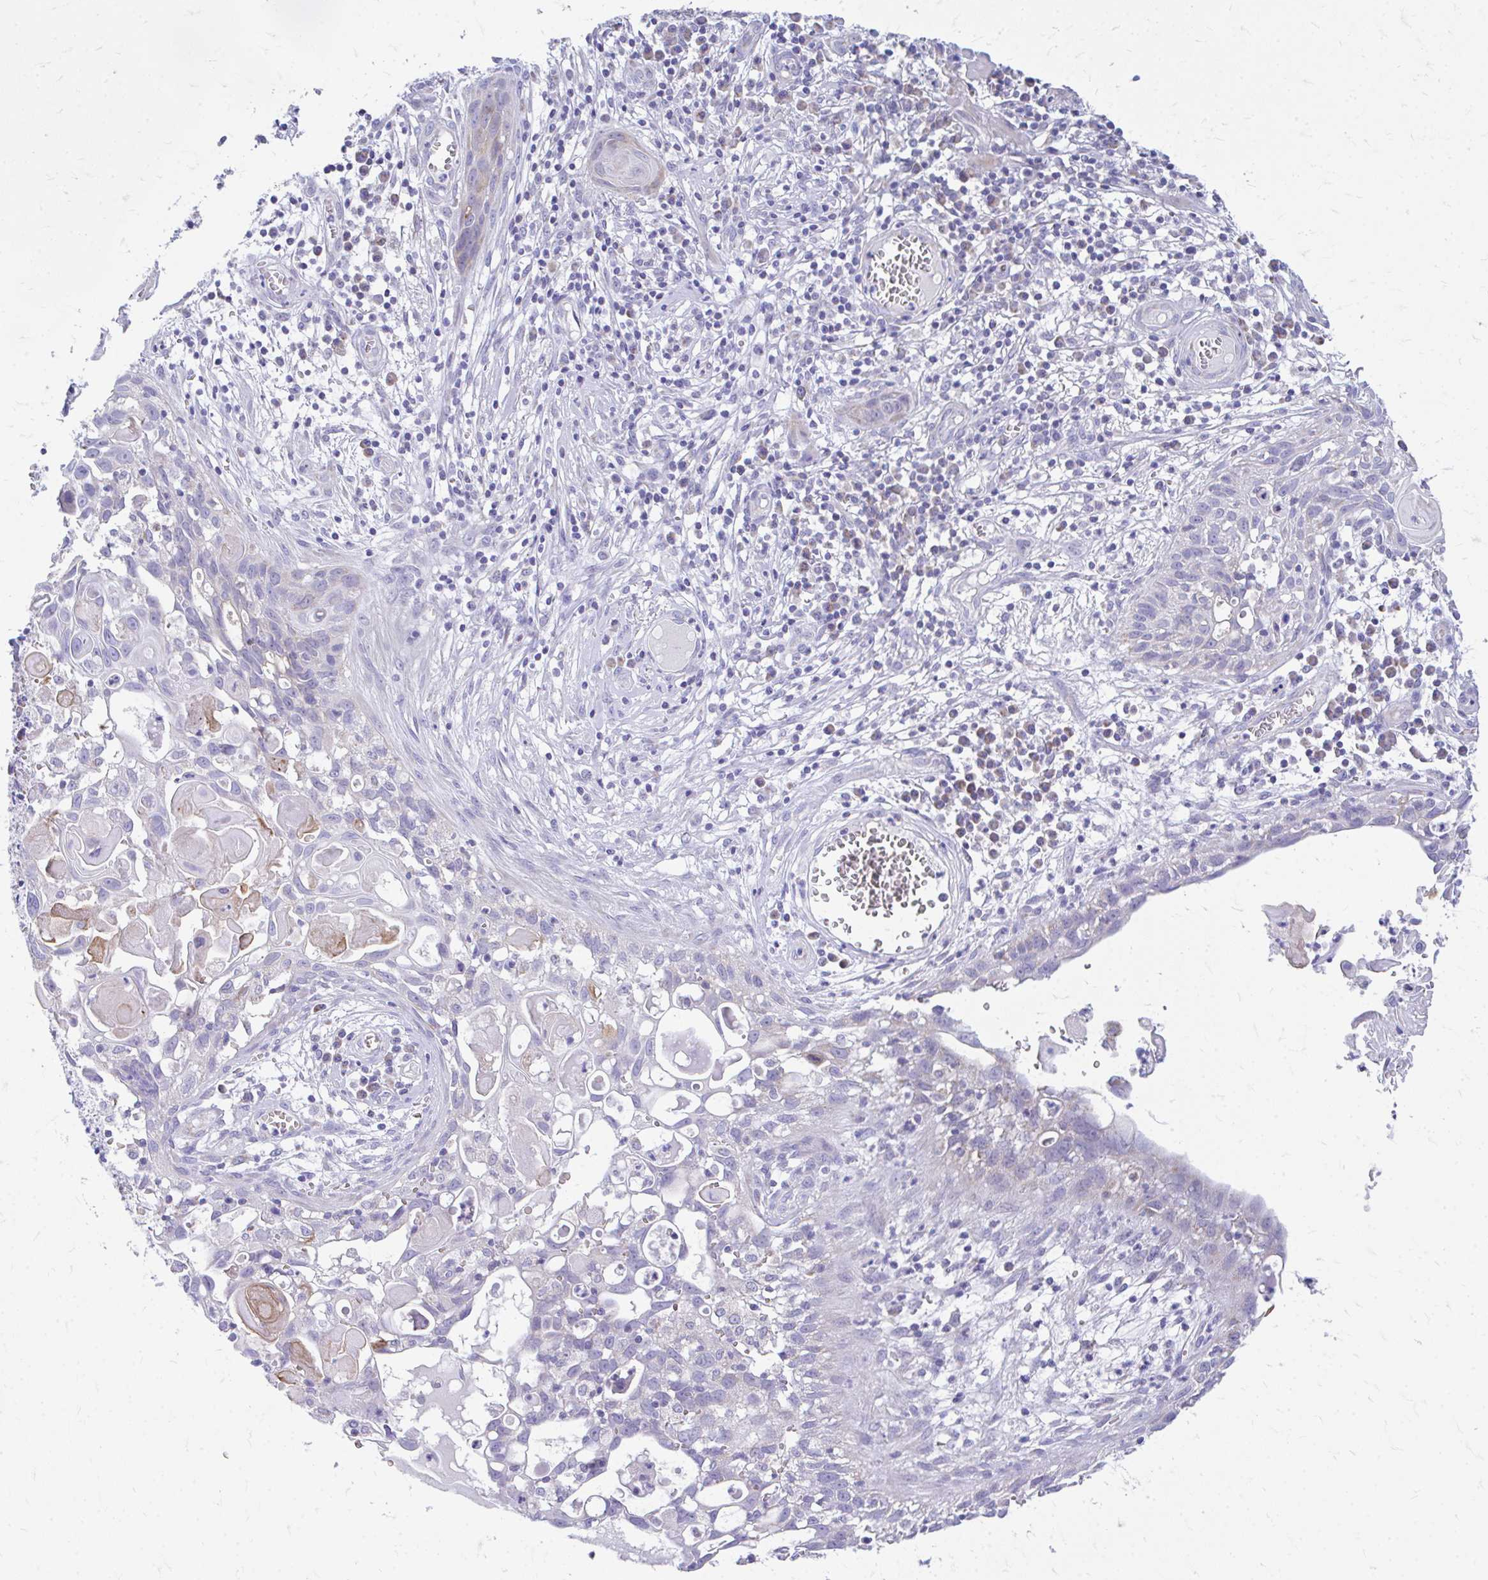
{"staining": {"intensity": "moderate", "quantity": "25%-75%", "location": "cytoplasmic/membranous"}, "tissue": "skin cancer", "cell_type": "Tumor cells", "image_type": "cancer", "snomed": [{"axis": "morphology", "description": "Squamous cell carcinoma, NOS"}, {"axis": "topography", "description": "Skin"}, {"axis": "topography", "description": "Vulva"}], "caption": "Protein analysis of skin squamous cell carcinoma tissue demonstrates moderate cytoplasmic/membranous positivity in approximately 25%-75% of tumor cells. The staining is performed using DAB brown chromogen to label protein expression. The nuclei are counter-stained blue using hematoxylin.", "gene": "MRPL19", "patient": {"sex": "female", "age": 83}}